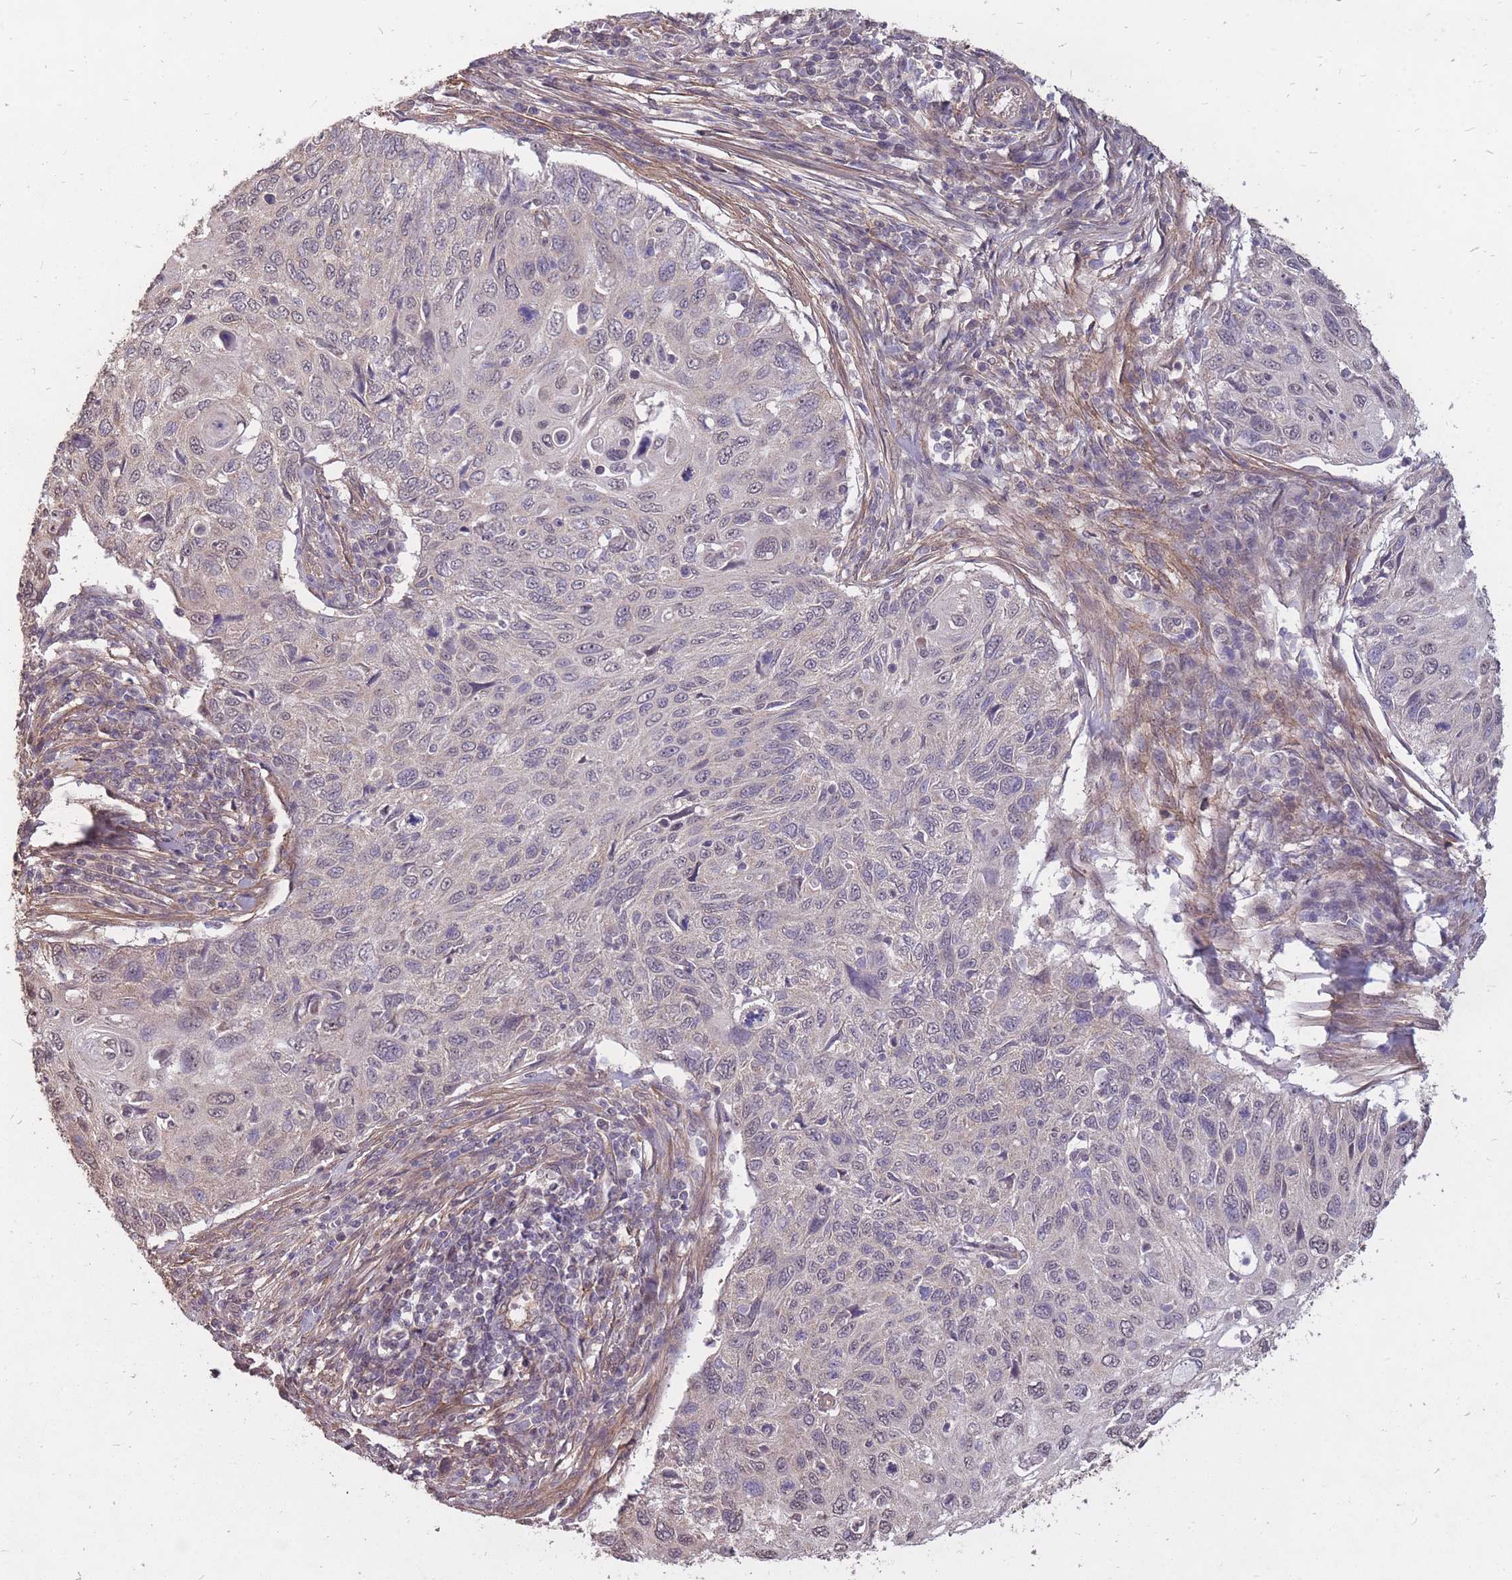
{"staining": {"intensity": "negative", "quantity": "none", "location": "none"}, "tissue": "cervical cancer", "cell_type": "Tumor cells", "image_type": "cancer", "snomed": [{"axis": "morphology", "description": "Squamous cell carcinoma, NOS"}, {"axis": "topography", "description": "Cervix"}], "caption": "Tumor cells are negative for brown protein staining in cervical squamous cell carcinoma.", "gene": "DYNC1LI2", "patient": {"sex": "female", "age": 70}}